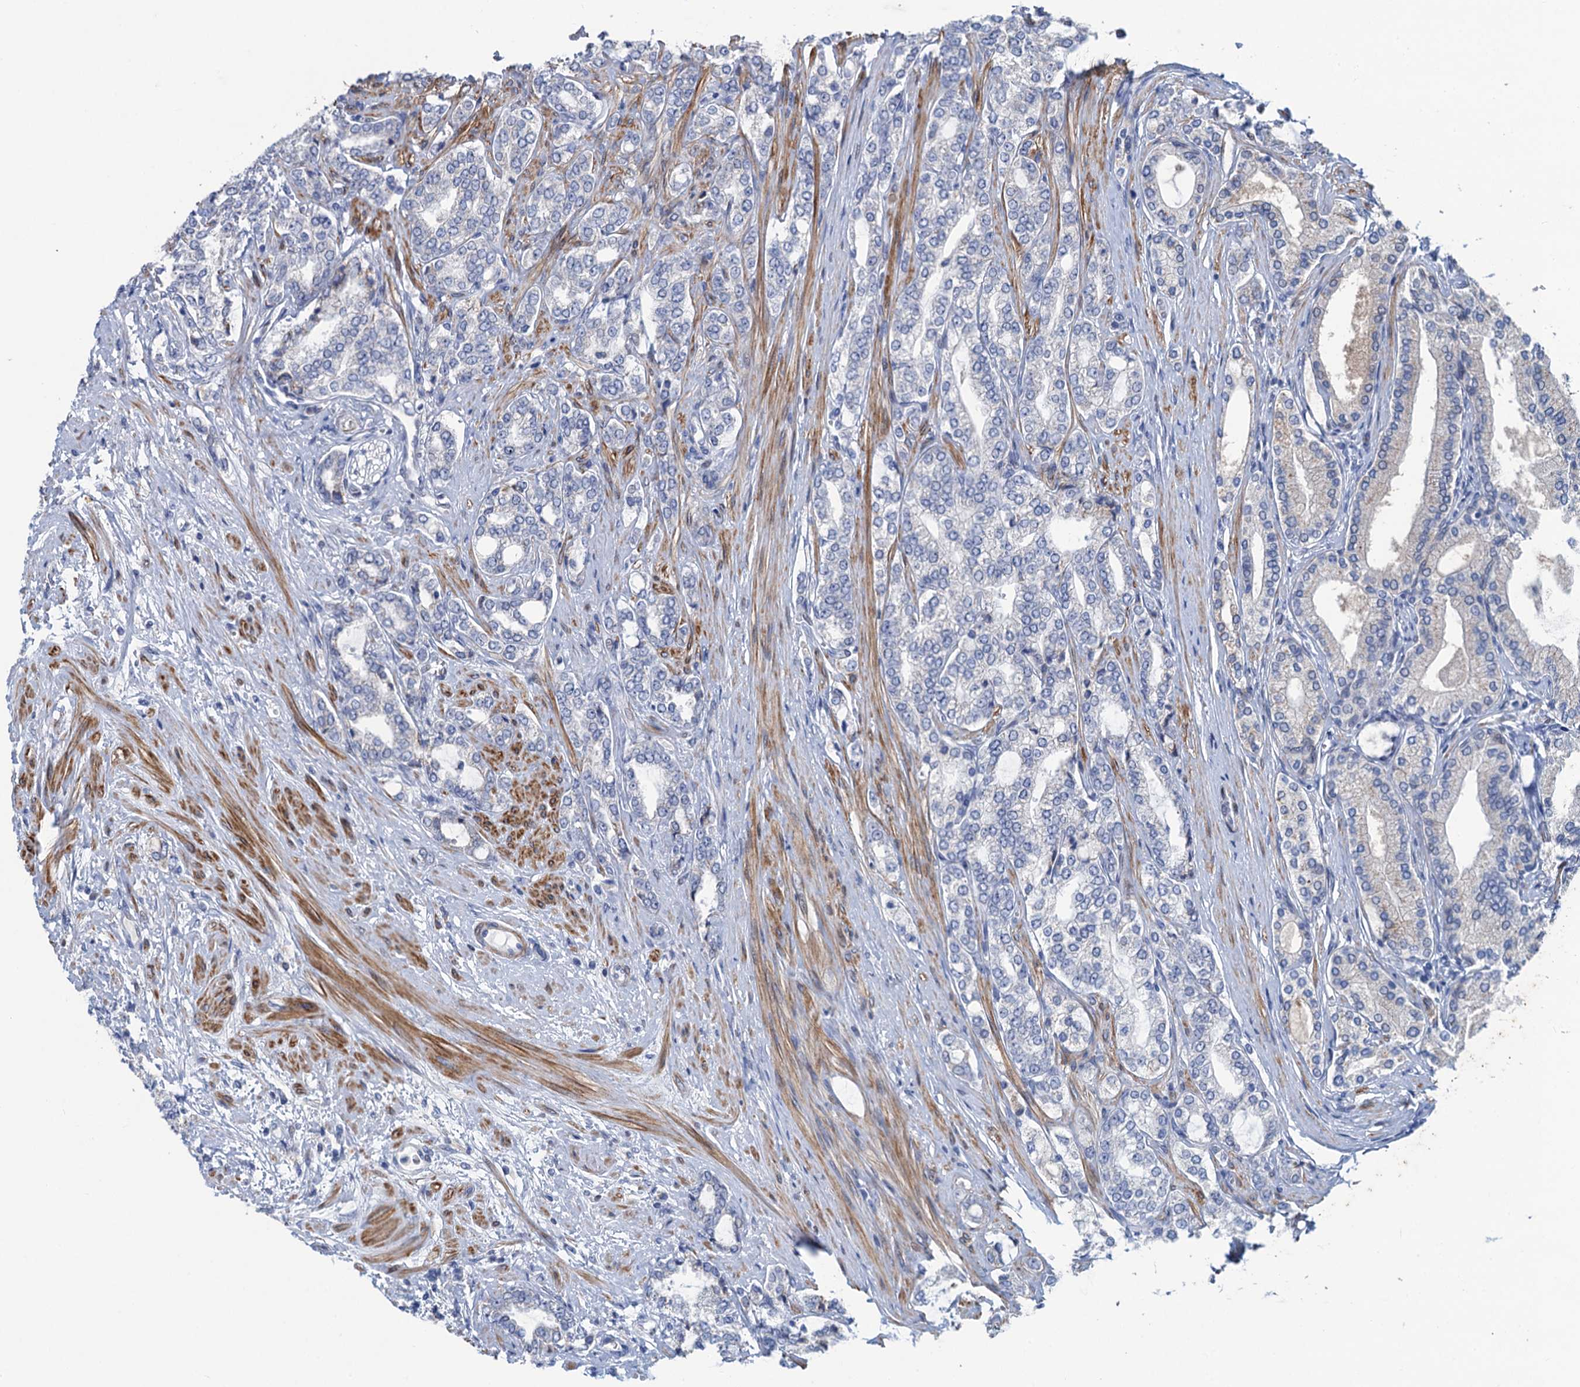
{"staining": {"intensity": "negative", "quantity": "none", "location": "none"}, "tissue": "prostate cancer", "cell_type": "Tumor cells", "image_type": "cancer", "snomed": [{"axis": "morphology", "description": "Adenocarcinoma, High grade"}, {"axis": "topography", "description": "Prostate"}], "caption": "DAB (3,3'-diaminobenzidine) immunohistochemical staining of prostate cancer (adenocarcinoma (high-grade)) exhibits no significant expression in tumor cells.", "gene": "ESYT3", "patient": {"sex": "male", "age": 64}}